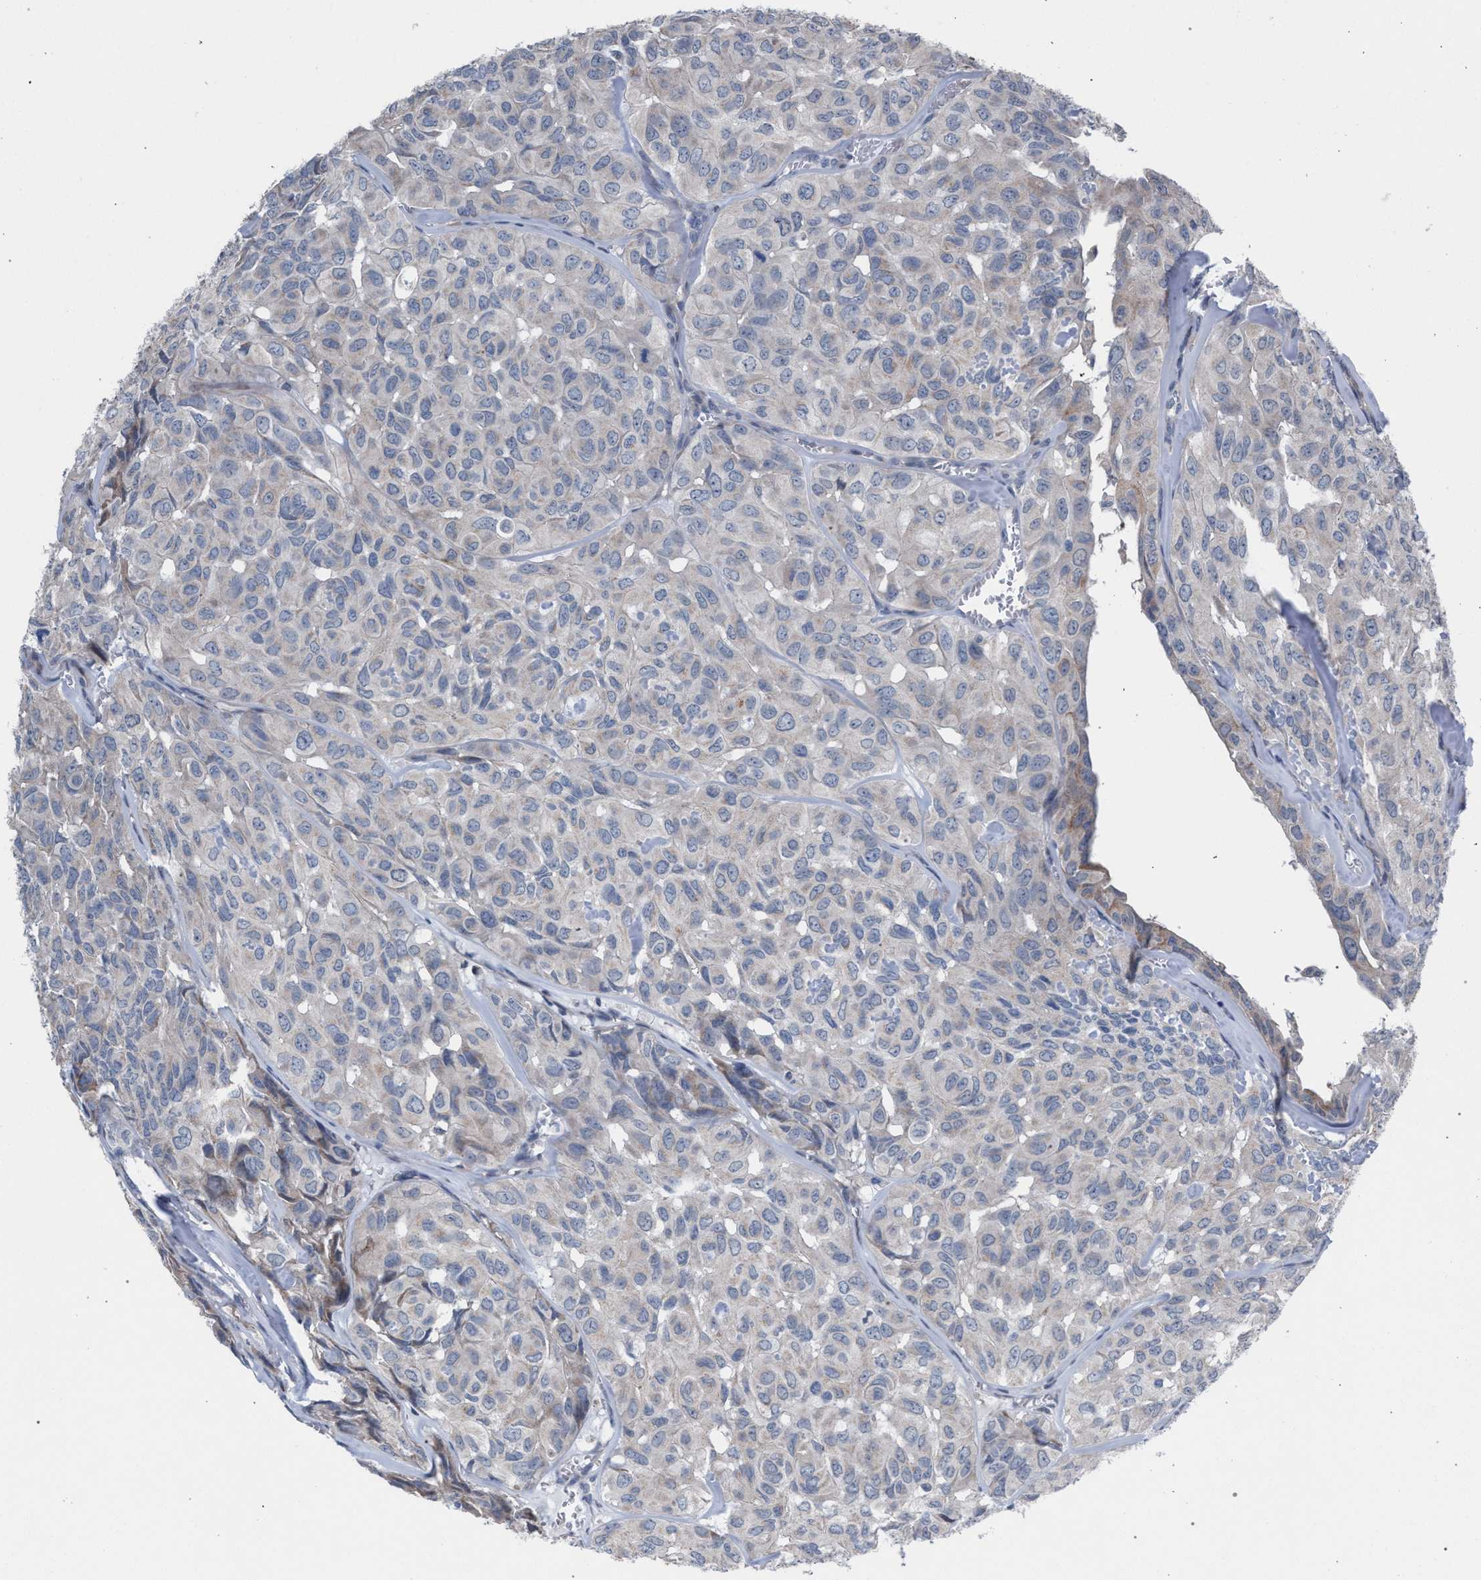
{"staining": {"intensity": "negative", "quantity": "none", "location": "none"}, "tissue": "head and neck cancer", "cell_type": "Tumor cells", "image_type": "cancer", "snomed": [{"axis": "morphology", "description": "Adenocarcinoma, NOS"}, {"axis": "topography", "description": "Salivary gland, NOS"}, {"axis": "topography", "description": "Head-Neck"}], "caption": "IHC micrograph of human head and neck adenocarcinoma stained for a protein (brown), which exhibits no expression in tumor cells.", "gene": "RNF135", "patient": {"sex": "female", "age": 76}}